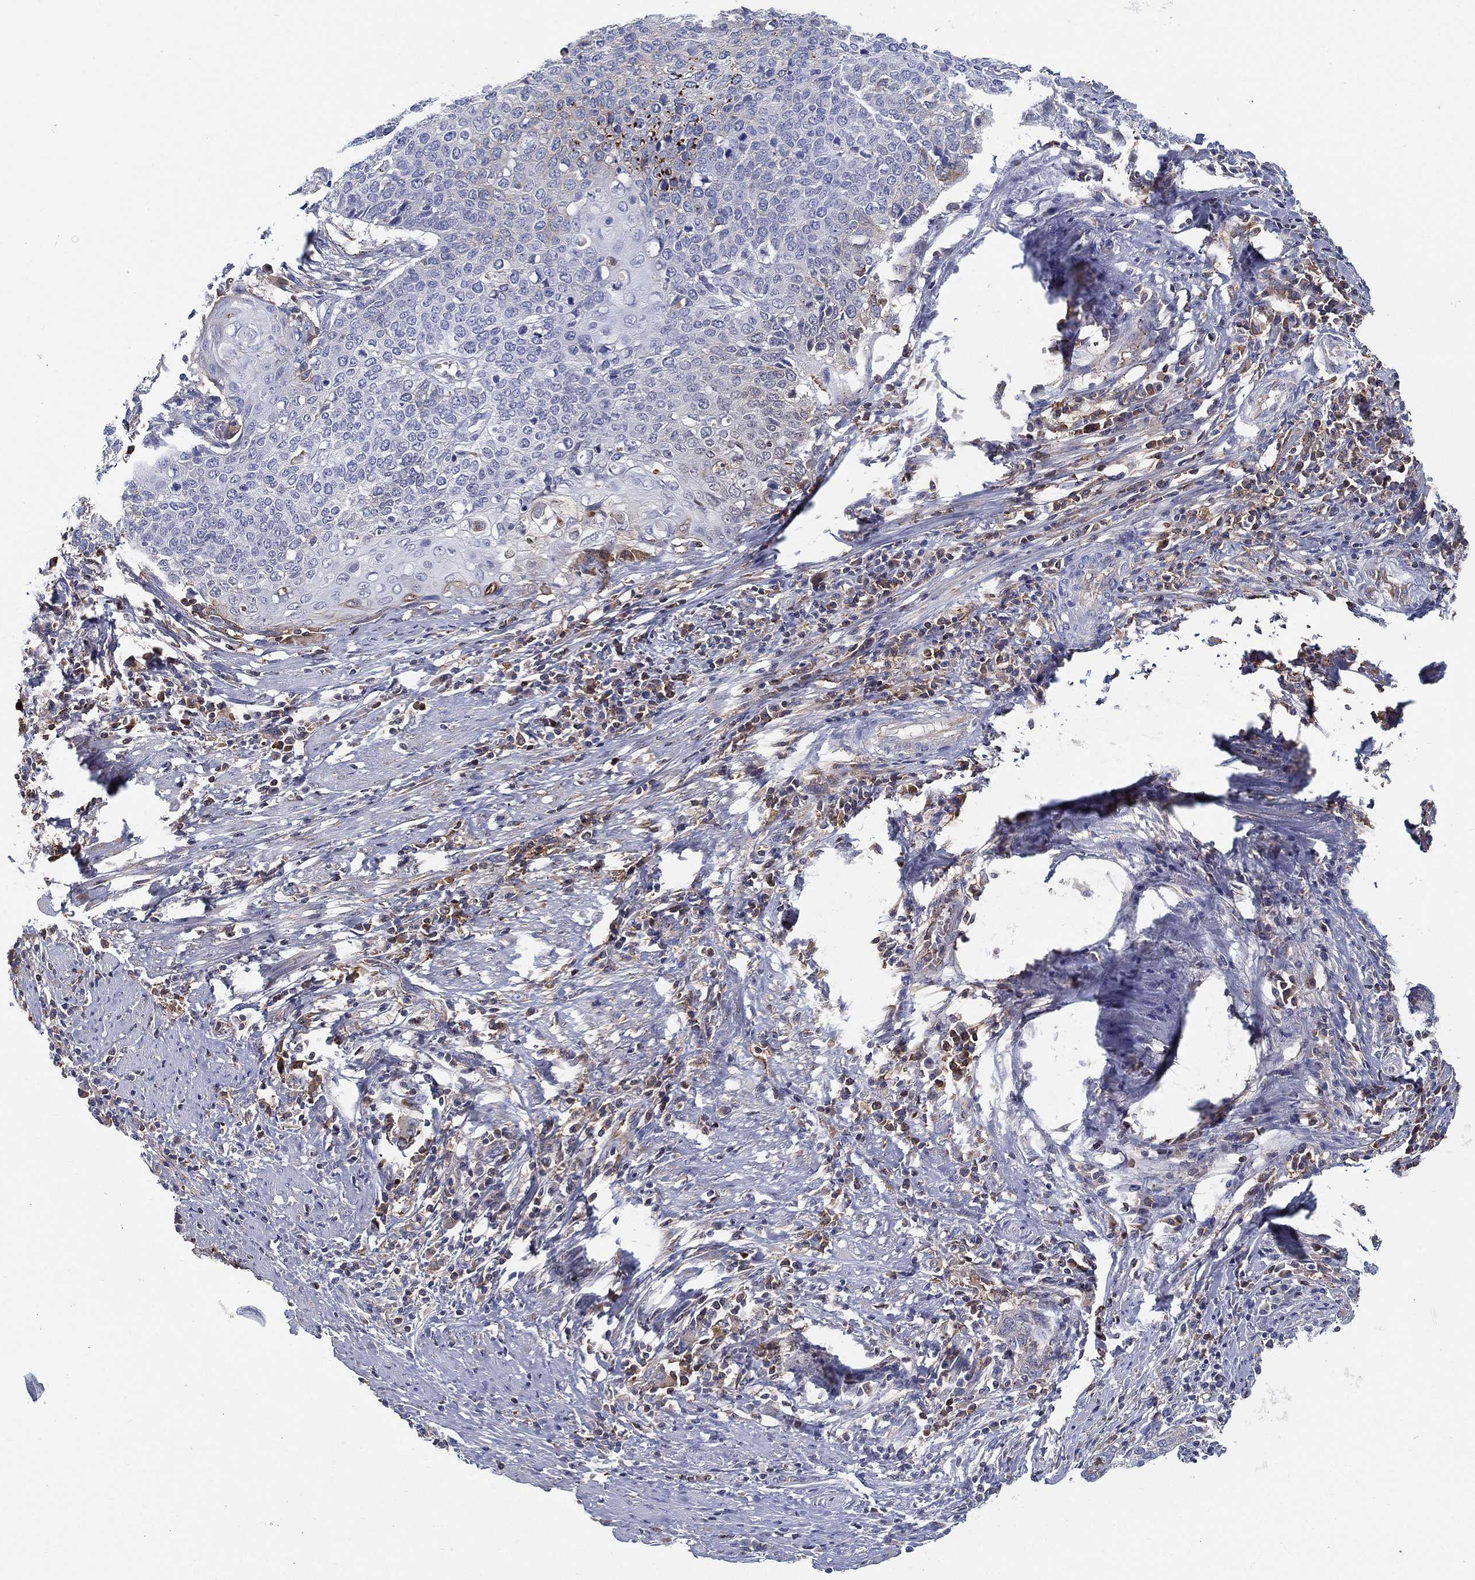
{"staining": {"intensity": "weak", "quantity": "<25%", "location": "cytoplasmic/membranous"}, "tissue": "cervical cancer", "cell_type": "Tumor cells", "image_type": "cancer", "snomed": [{"axis": "morphology", "description": "Squamous cell carcinoma, NOS"}, {"axis": "topography", "description": "Cervix"}], "caption": "The image displays no significant staining in tumor cells of cervical cancer. The staining is performed using DAB brown chromogen with nuclei counter-stained in using hematoxylin.", "gene": "IFNB1", "patient": {"sex": "female", "age": 39}}